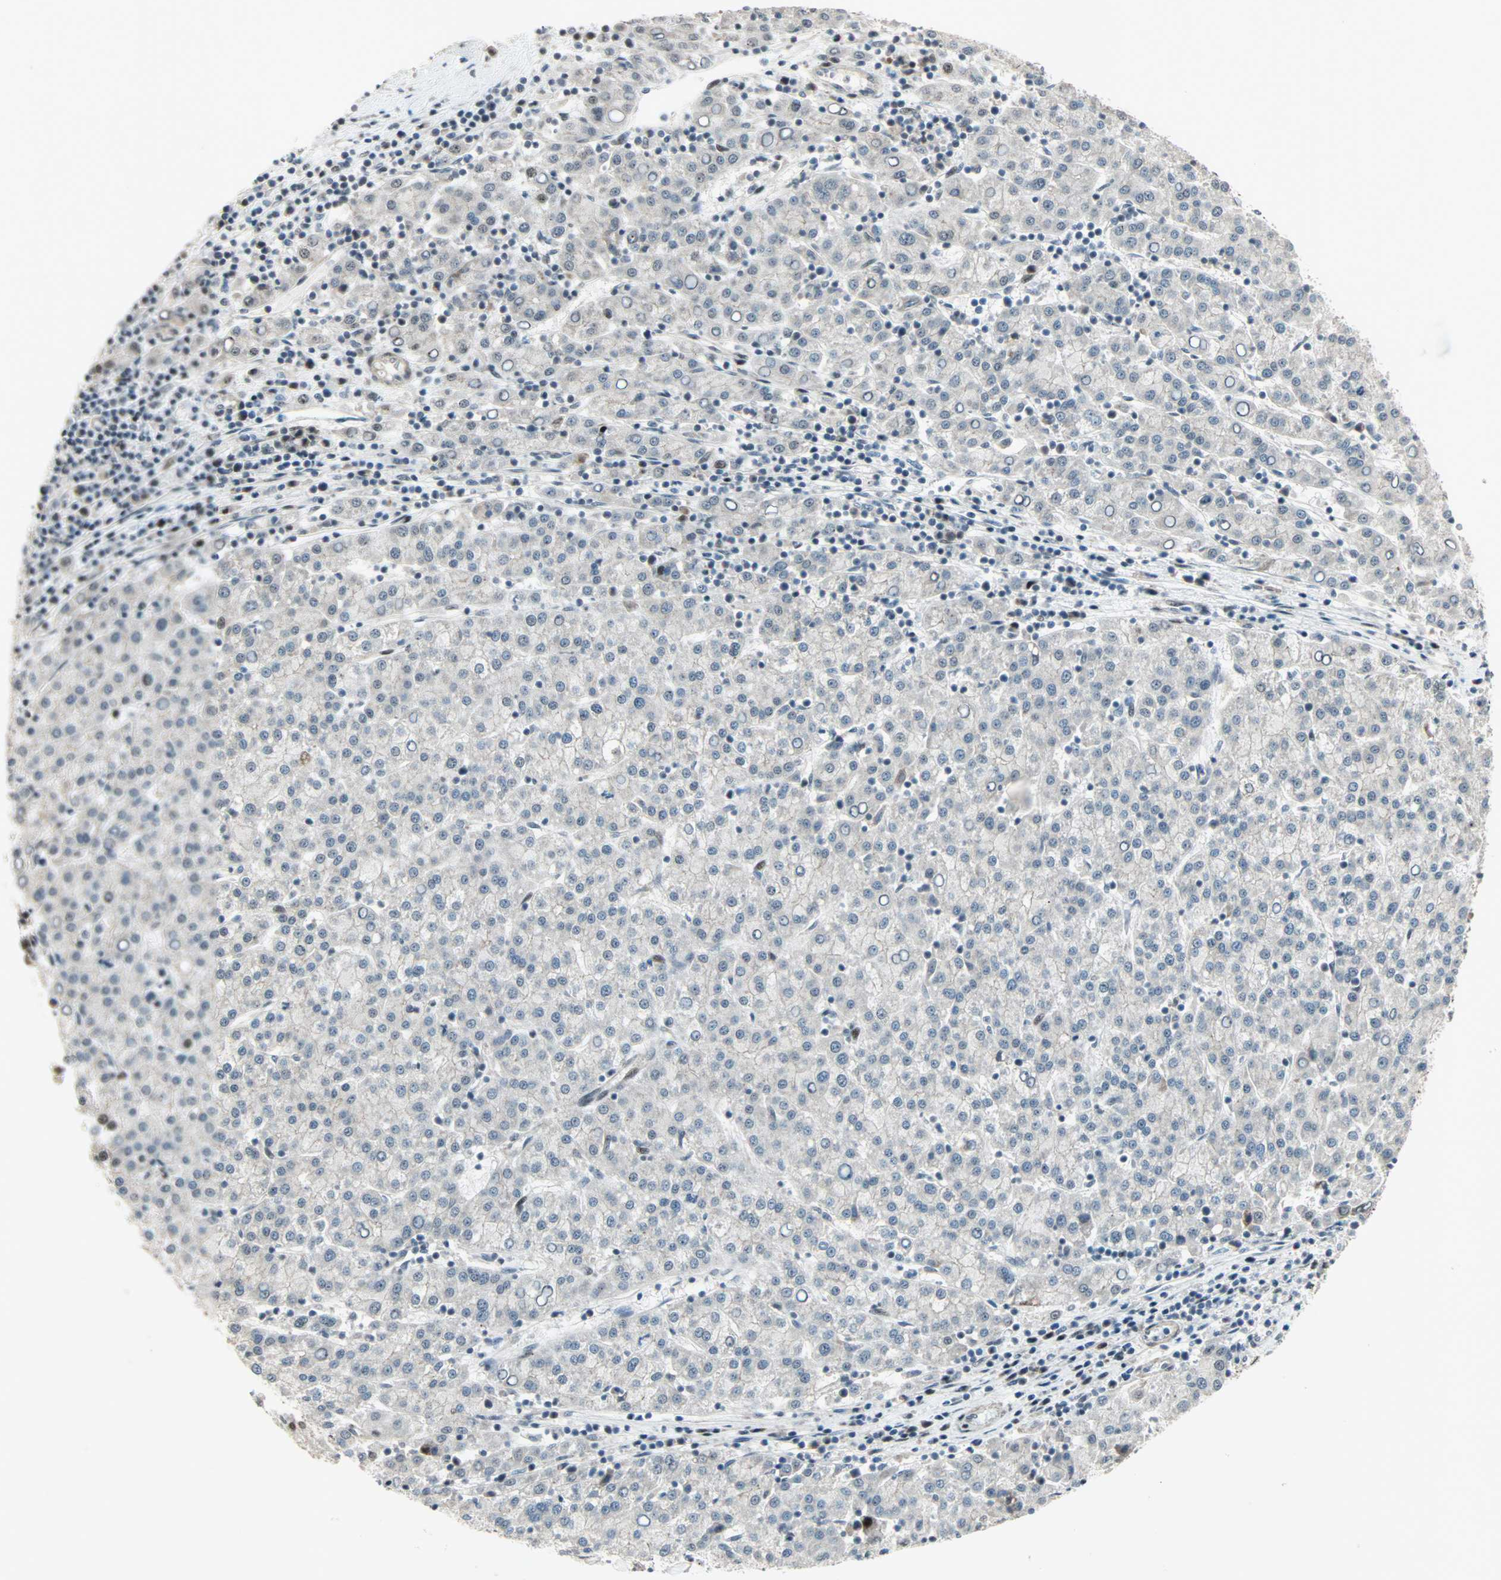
{"staining": {"intensity": "negative", "quantity": "none", "location": "none"}, "tissue": "liver cancer", "cell_type": "Tumor cells", "image_type": "cancer", "snomed": [{"axis": "morphology", "description": "Carcinoma, Hepatocellular, NOS"}, {"axis": "topography", "description": "Liver"}], "caption": "Immunohistochemical staining of human liver hepatocellular carcinoma reveals no significant positivity in tumor cells.", "gene": "CBX4", "patient": {"sex": "female", "age": 58}}